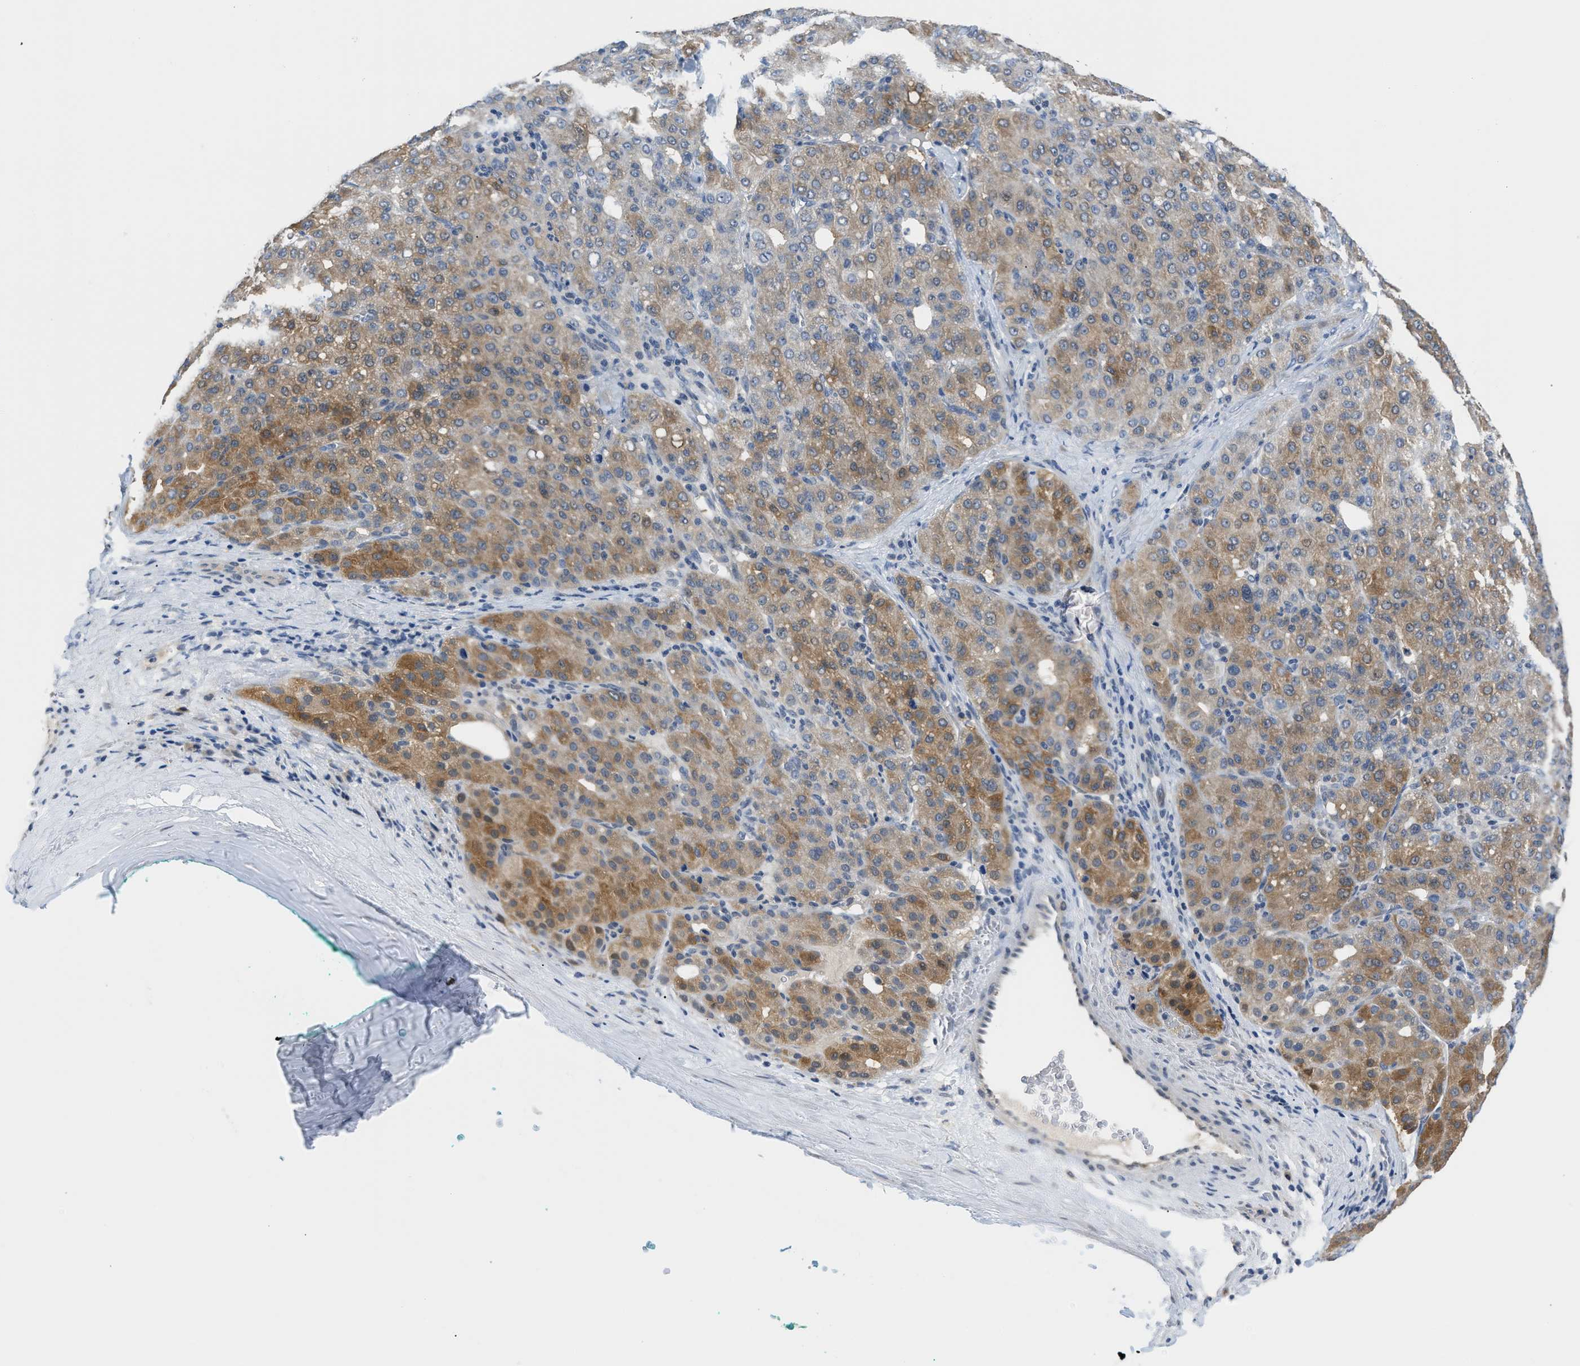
{"staining": {"intensity": "moderate", "quantity": "25%-75%", "location": "cytoplasmic/membranous"}, "tissue": "liver cancer", "cell_type": "Tumor cells", "image_type": "cancer", "snomed": [{"axis": "morphology", "description": "Carcinoma, Hepatocellular, NOS"}, {"axis": "topography", "description": "Liver"}], "caption": "Immunohistochemistry (IHC) image of liver hepatocellular carcinoma stained for a protein (brown), which demonstrates medium levels of moderate cytoplasmic/membranous positivity in about 25%-75% of tumor cells.", "gene": "PSAT1", "patient": {"sex": "male", "age": 65}}